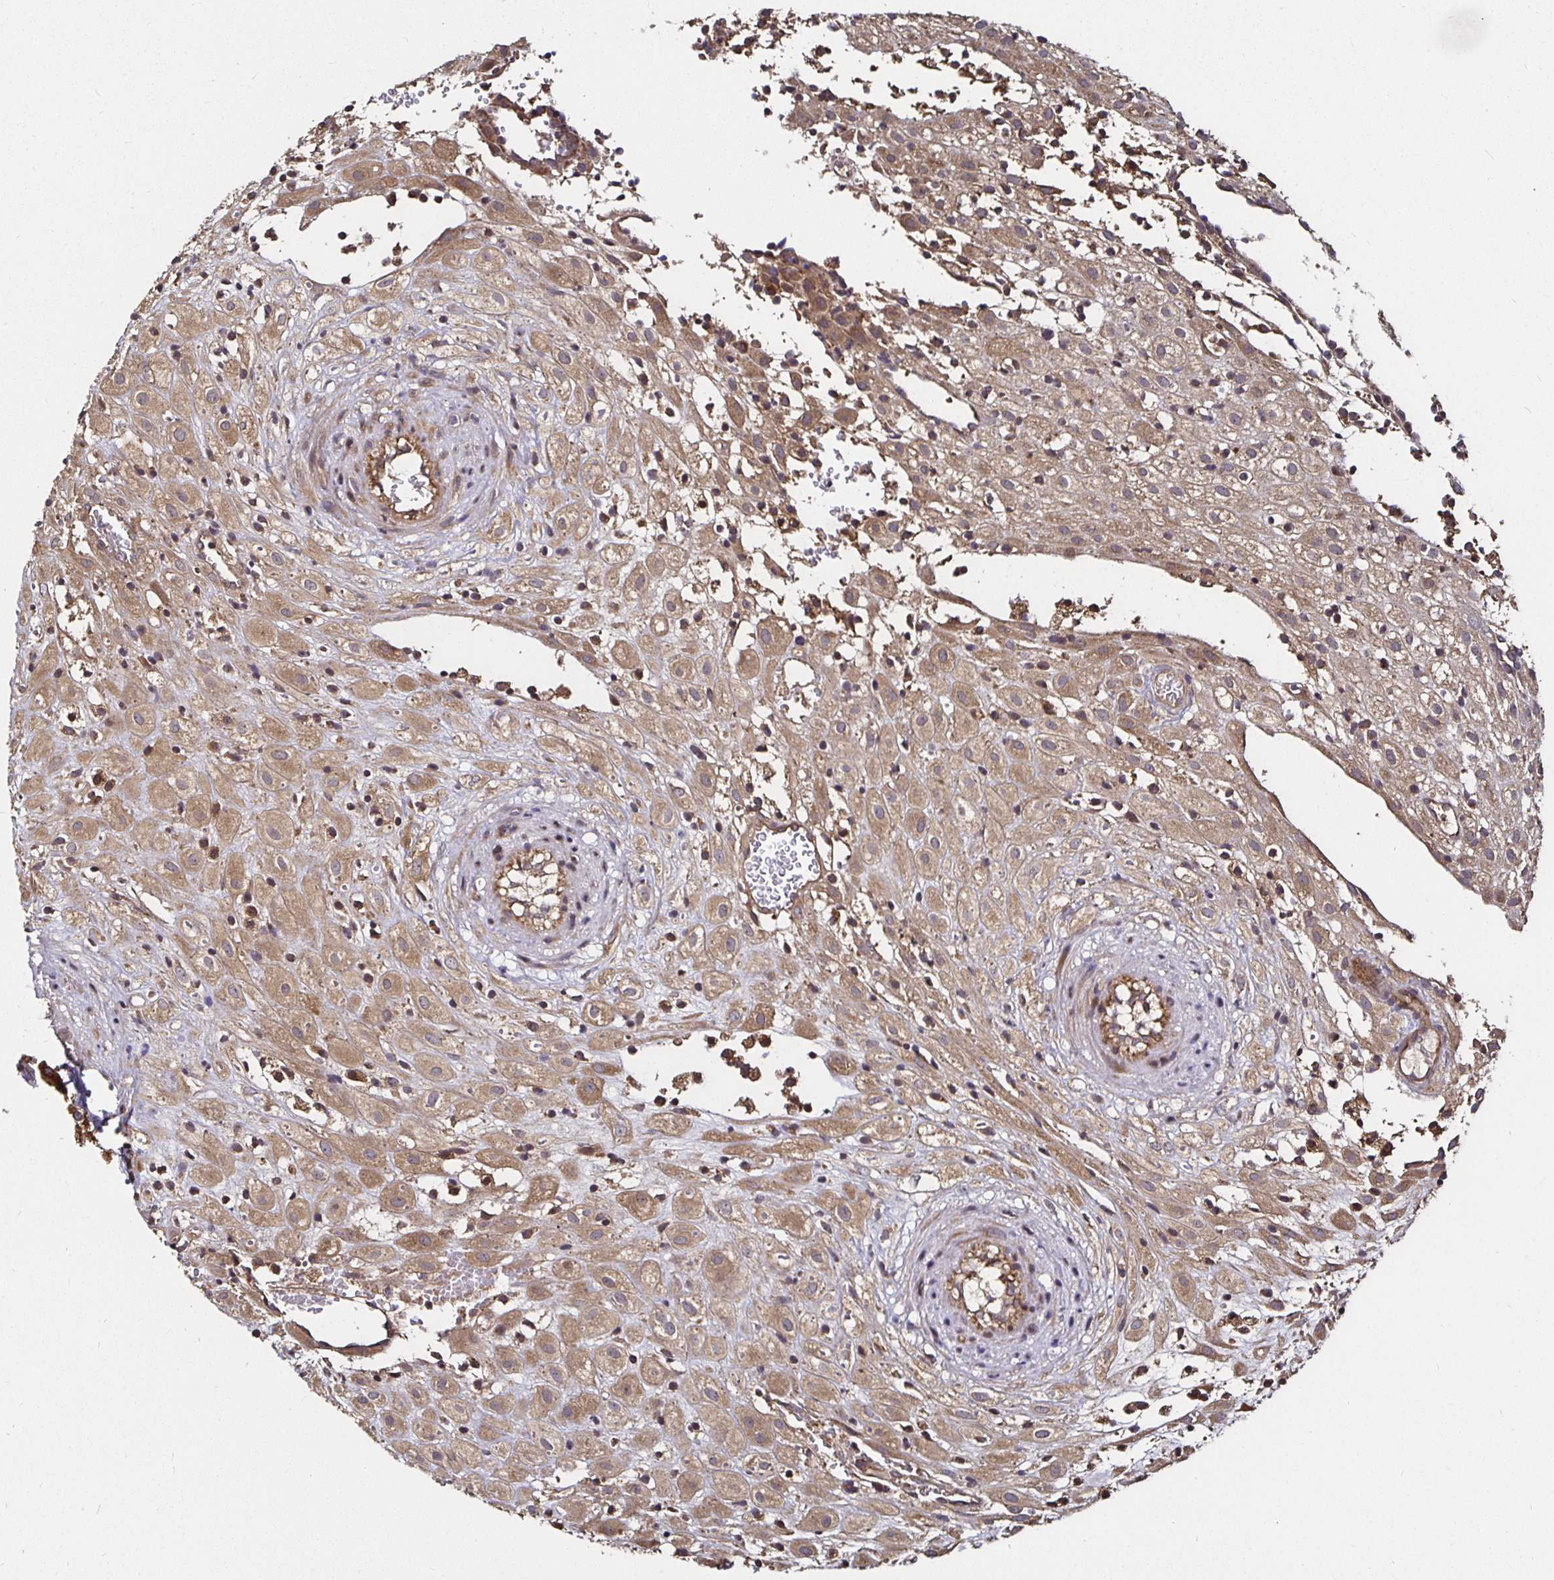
{"staining": {"intensity": "moderate", "quantity": ">75%", "location": "cytoplasmic/membranous"}, "tissue": "placenta", "cell_type": "Decidual cells", "image_type": "normal", "snomed": [{"axis": "morphology", "description": "Normal tissue, NOS"}, {"axis": "topography", "description": "Placenta"}], "caption": "Protein staining reveals moderate cytoplasmic/membranous positivity in approximately >75% of decidual cells in unremarkable placenta. (DAB (3,3'-diaminobenzidine) IHC, brown staining for protein, blue staining for nuclei).", "gene": "MLST8", "patient": {"sex": "female", "age": 24}}